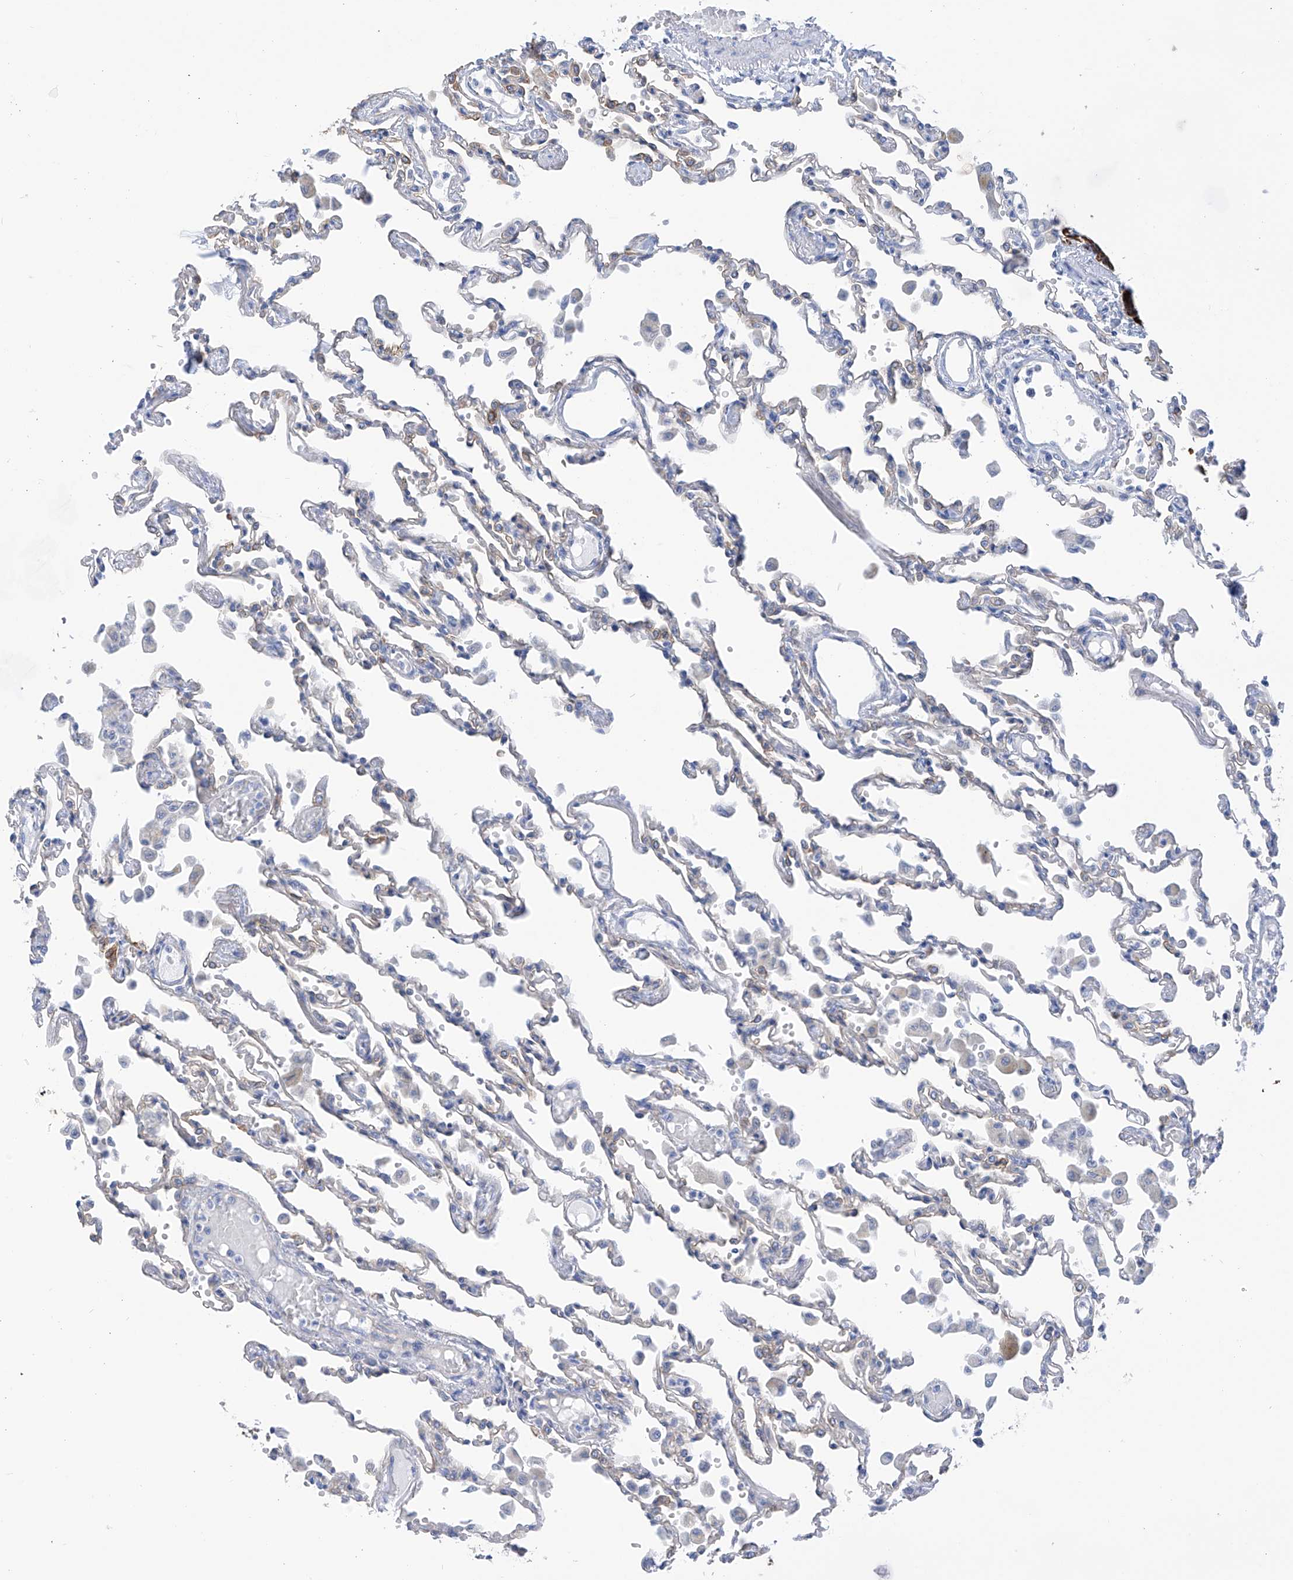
{"staining": {"intensity": "moderate", "quantity": "<25%", "location": "cytoplasmic/membranous"}, "tissue": "lung", "cell_type": "Alveolar cells", "image_type": "normal", "snomed": [{"axis": "morphology", "description": "Normal tissue, NOS"}, {"axis": "topography", "description": "Bronchus"}, {"axis": "topography", "description": "Lung"}], "caption": "Lung stained for a protein shows moderate cytoplasmic/membranous positivity in alveolar cells. Nuclei are stained in blue.", "gene": "PIK3C2B", "patient": {"sex": "female", "age": 49}}